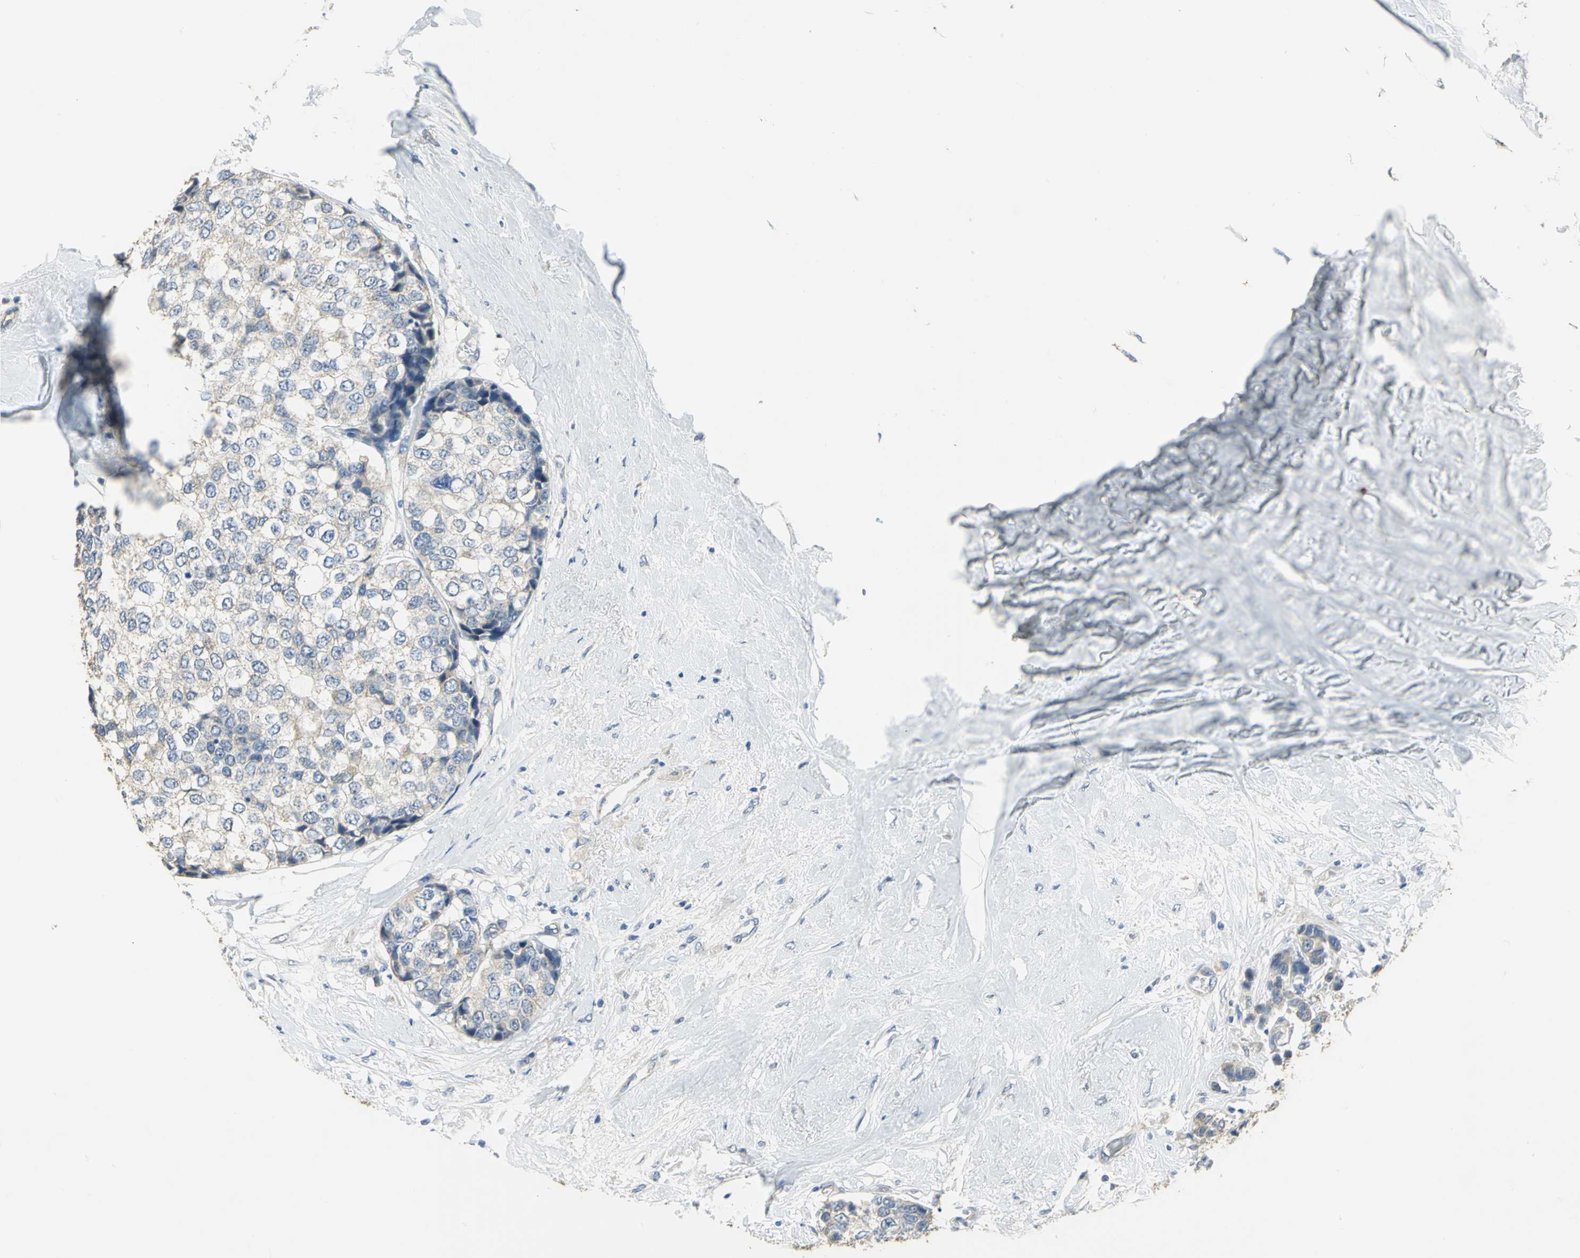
{"staining": {"intensity": "weak", "quantity": ">75%", "location": "cytoplasmic/membranous"}, "tissue": "breast cancer", "cell_type": "Tumor cells", "image_type": "cancer", "snomed": [{"axis": "morphology", "description": "Duct carcinoma"}, {"axis": "topography", "description": "Breast"}], "caption": "Protein analysis of breast cancer (infiltrating ductal carcinoma) tissue exhibits weak cytoplasmic/membranous expression in approximately >75% of tumor cells. The staining was performed using DAB, with brown indicating positive protein expression. Nuclei are stained blue with hematoxylin.", "gene": "HTR1F", "patient": {"sex": "female", "age": 51}}